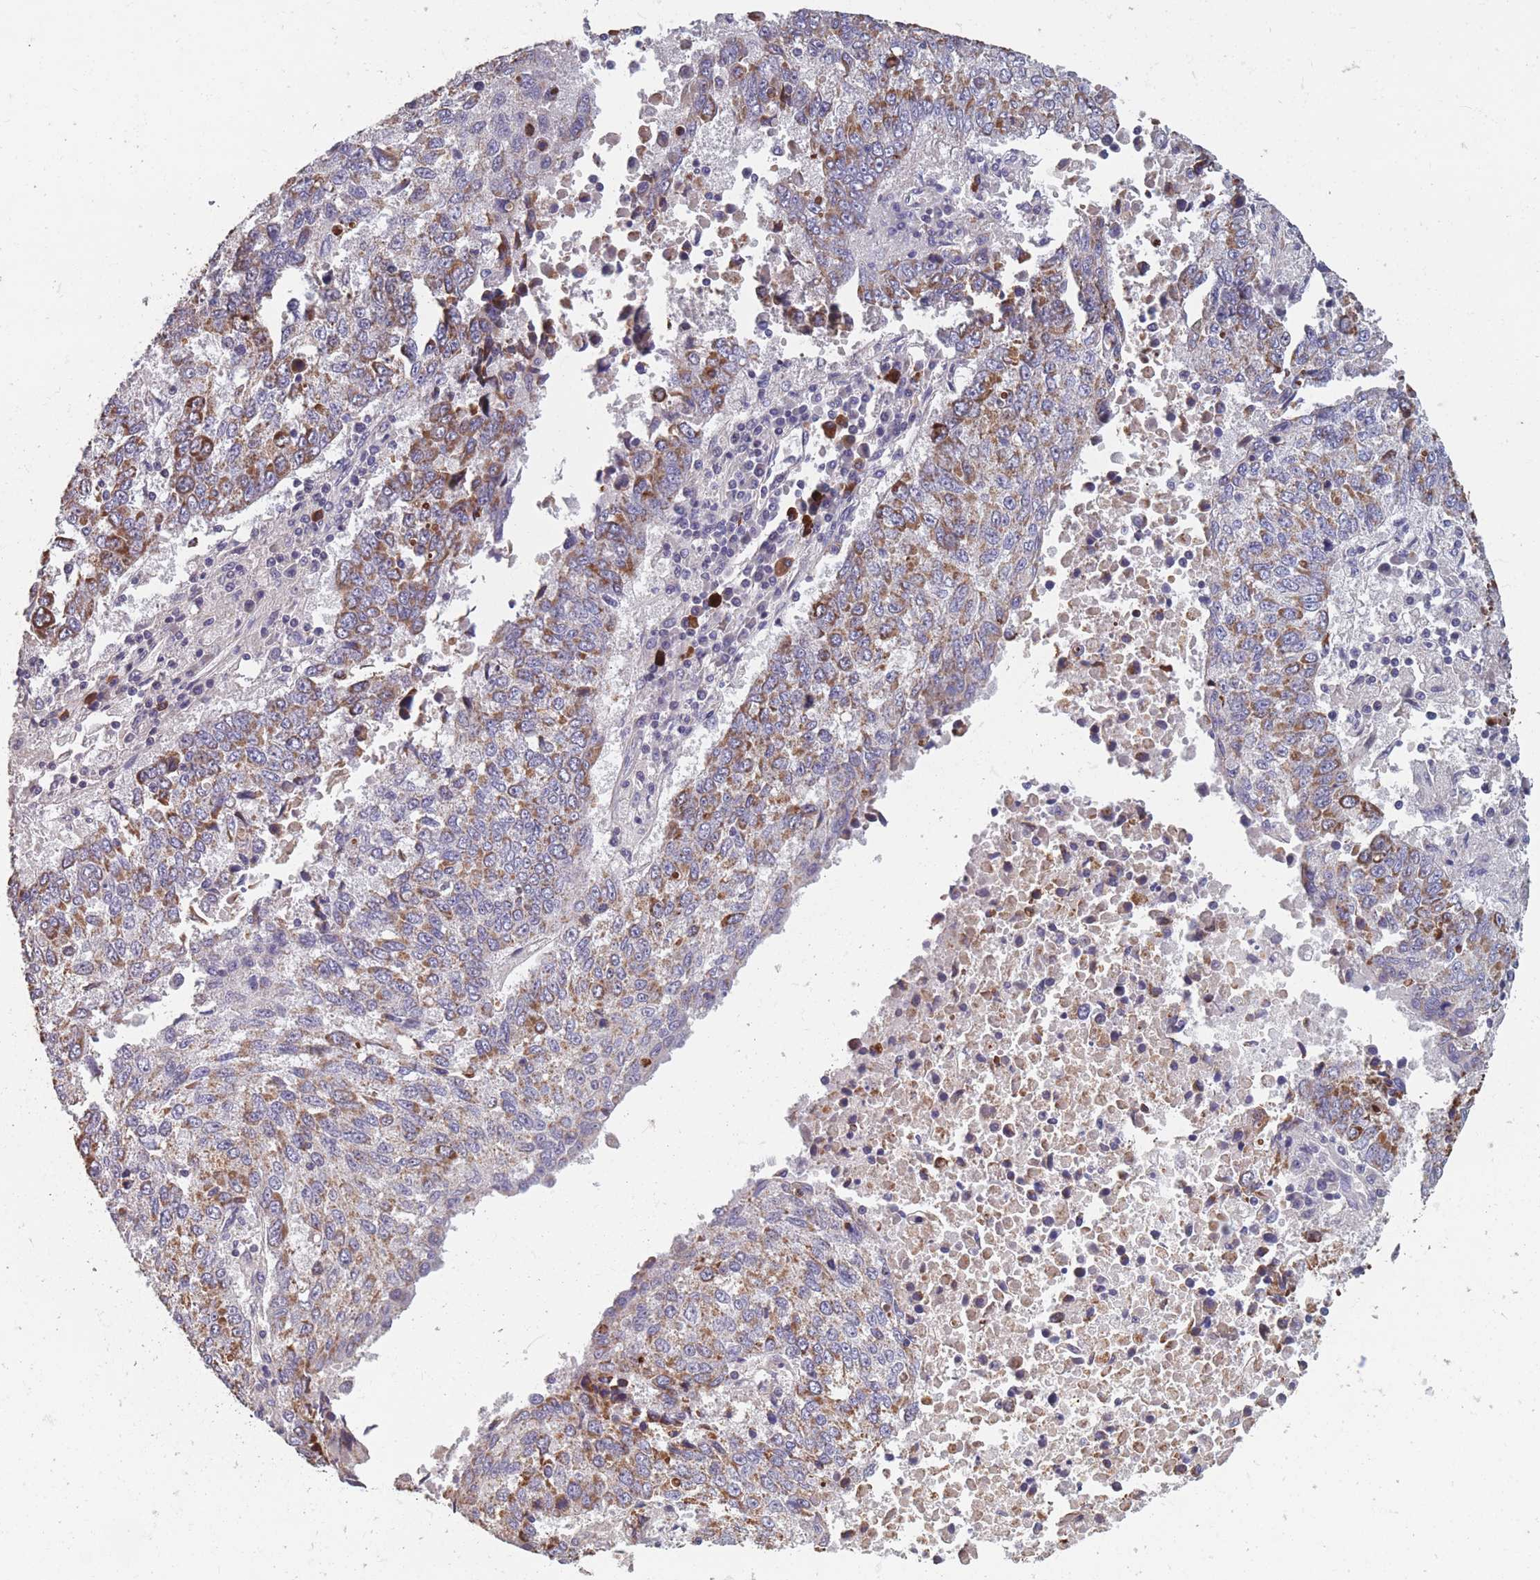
{"staining": {"intensity": "moderate", "quantity": ">75%", "location": "cytoplasmic/membranous"}, "tissue": "lung cancer", "cell_type": "Tumor cells", "image_type": "cancer", "snomed": [{"axis": "morphology", "description": "Squamous cell carcinoma, NOS"}, {"axis": "topography", "description": "Lung"}], "caption": "The immunohistochemical stain highlights moderate cytoplasmic/membranous positivity in tumor cells of squamous cell carcinoma (lung) tissue. Nuclei are stained in blue.", "gene": "TOMM40L", "patient": {"sex": "male", "age": 73}}